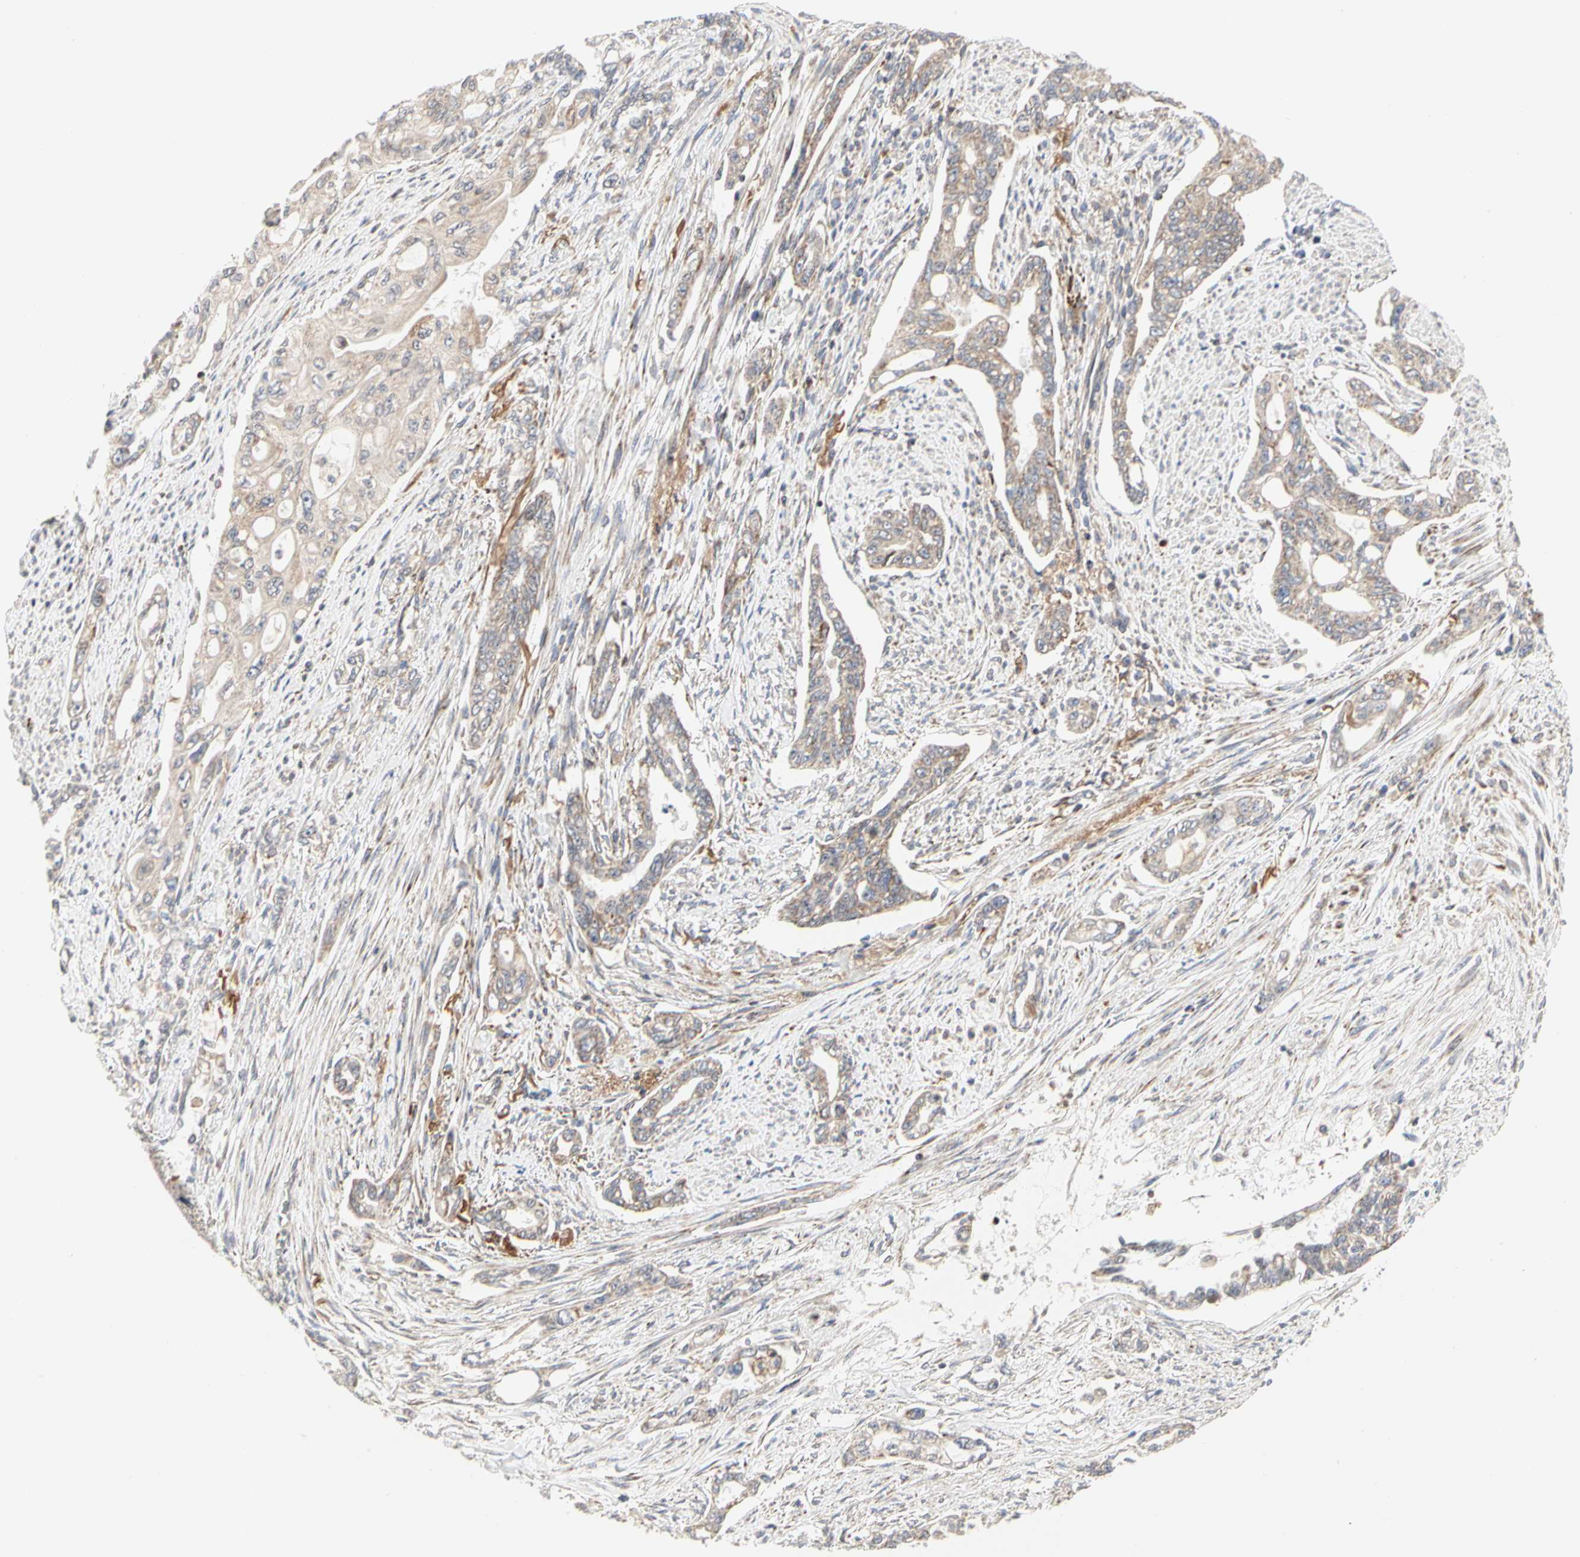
{"staining": {"intensity": "weak", "quantity": ">75%", "location": "cytoplasmic/membranous"}, "tissue": "pancreatic cancer", "cell_type": "Tumor cells", "image_type": "cancer", "snomed": [{"axis": "morphology", "description": "Normal tissue, NOS"}, {"axis": "topography", "description": "Pancreas"}], "caption": "Pancreatic cancer stained with DAB immunohistochemistry (IHC) demonstrates low levels of weak cytoplasmic/membranous expression in about >75% of tumor cells. Using DAB (brown) and hematoxylin (blue) stains, captured at high magnification using brightfield microscopy.", "gene": "TSKU", "patient": {"sex": "male", "age": 42}}